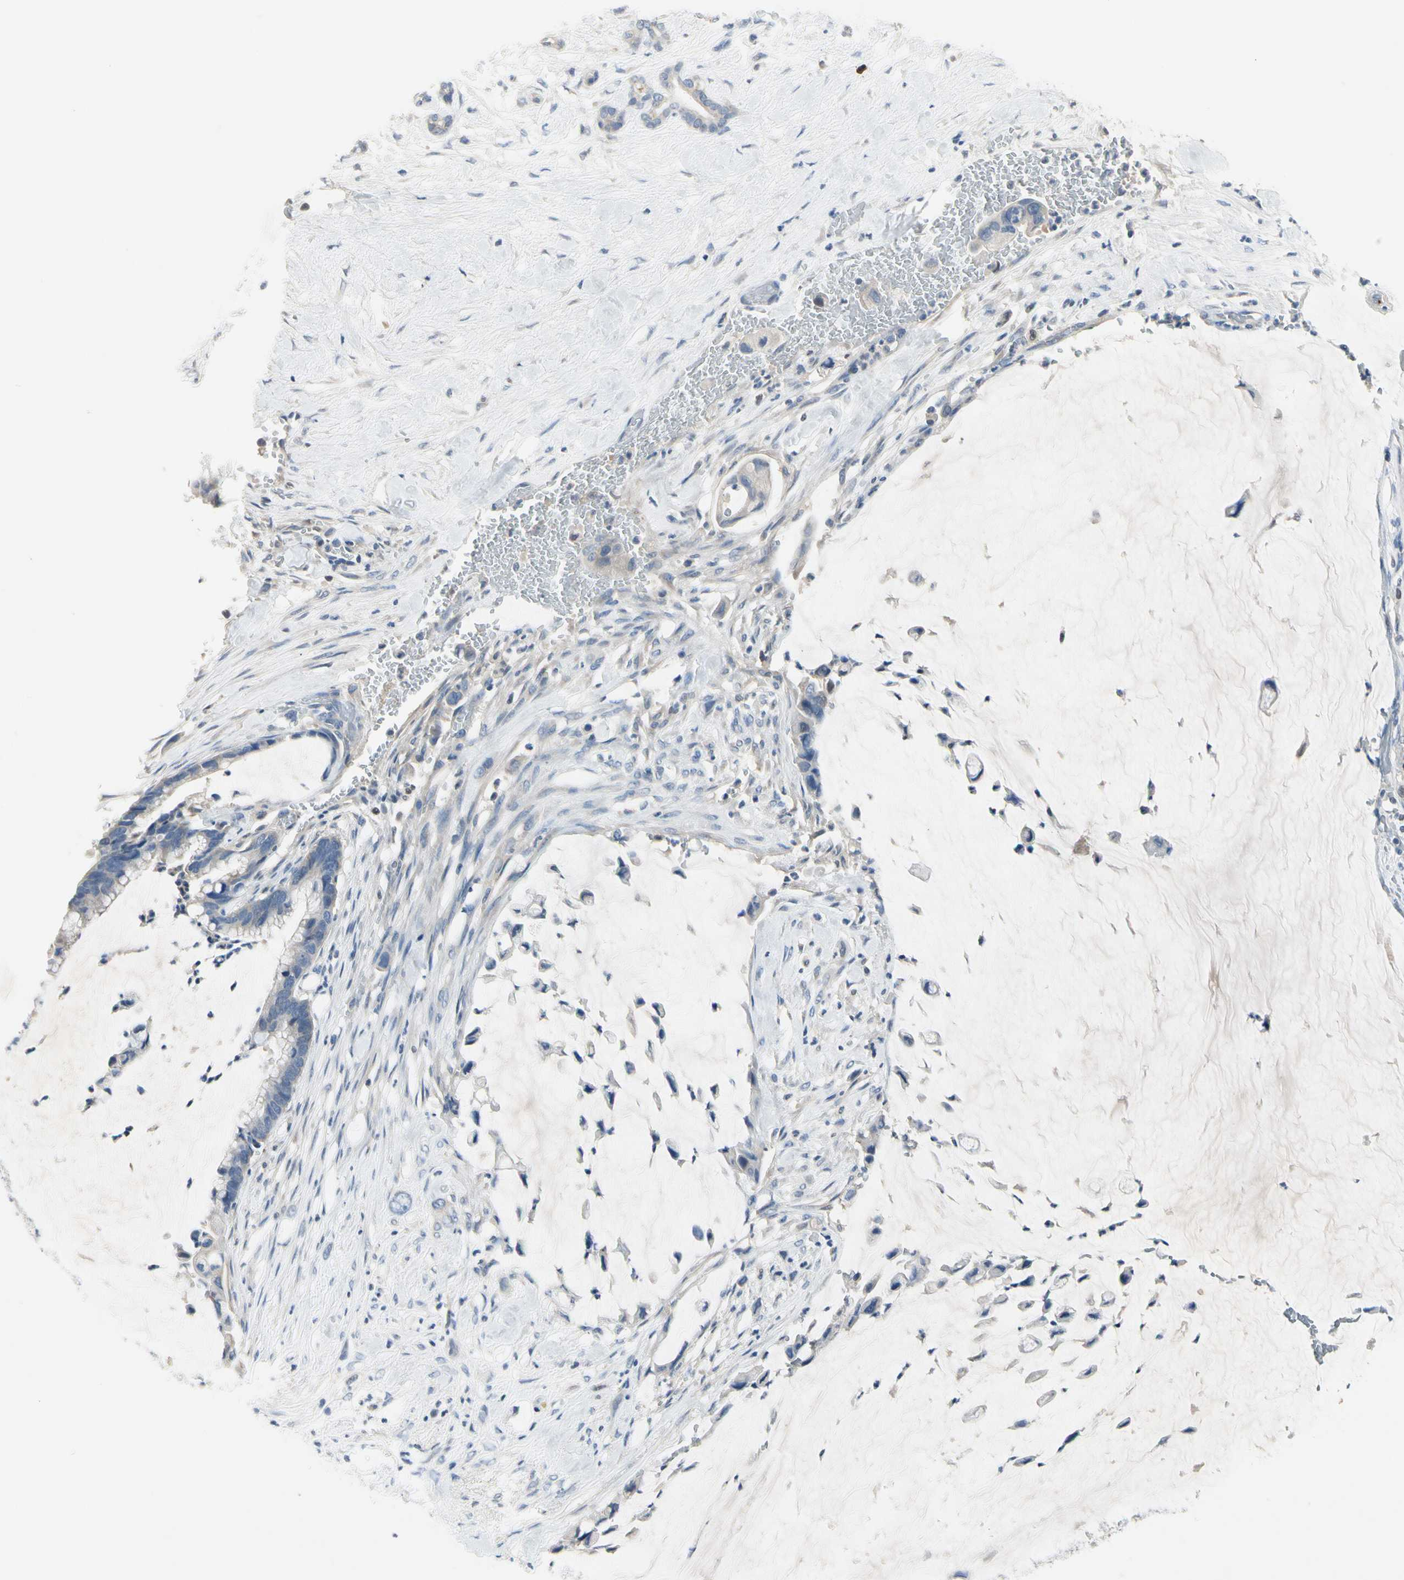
{"staining": {"intensity": "negative", "quantity": "none", "location": "none"}, "tissue": "pancreatic cancer", "cell_type": "Tumor cells", "image_type": "cancer", "snomed": [{"axis": "morphology", "description": "Adenocarcinoma, NOS"}, {"axis": "topography", "description": "Pancreas"}], "caption": "This is an immunohistochemistry (IHC) micrograph of pancreatic adenocarcinoma. There is no expression in tumor cells.", "gene": "ECRG4", "patient": {"sex": "male", "age": 41}}